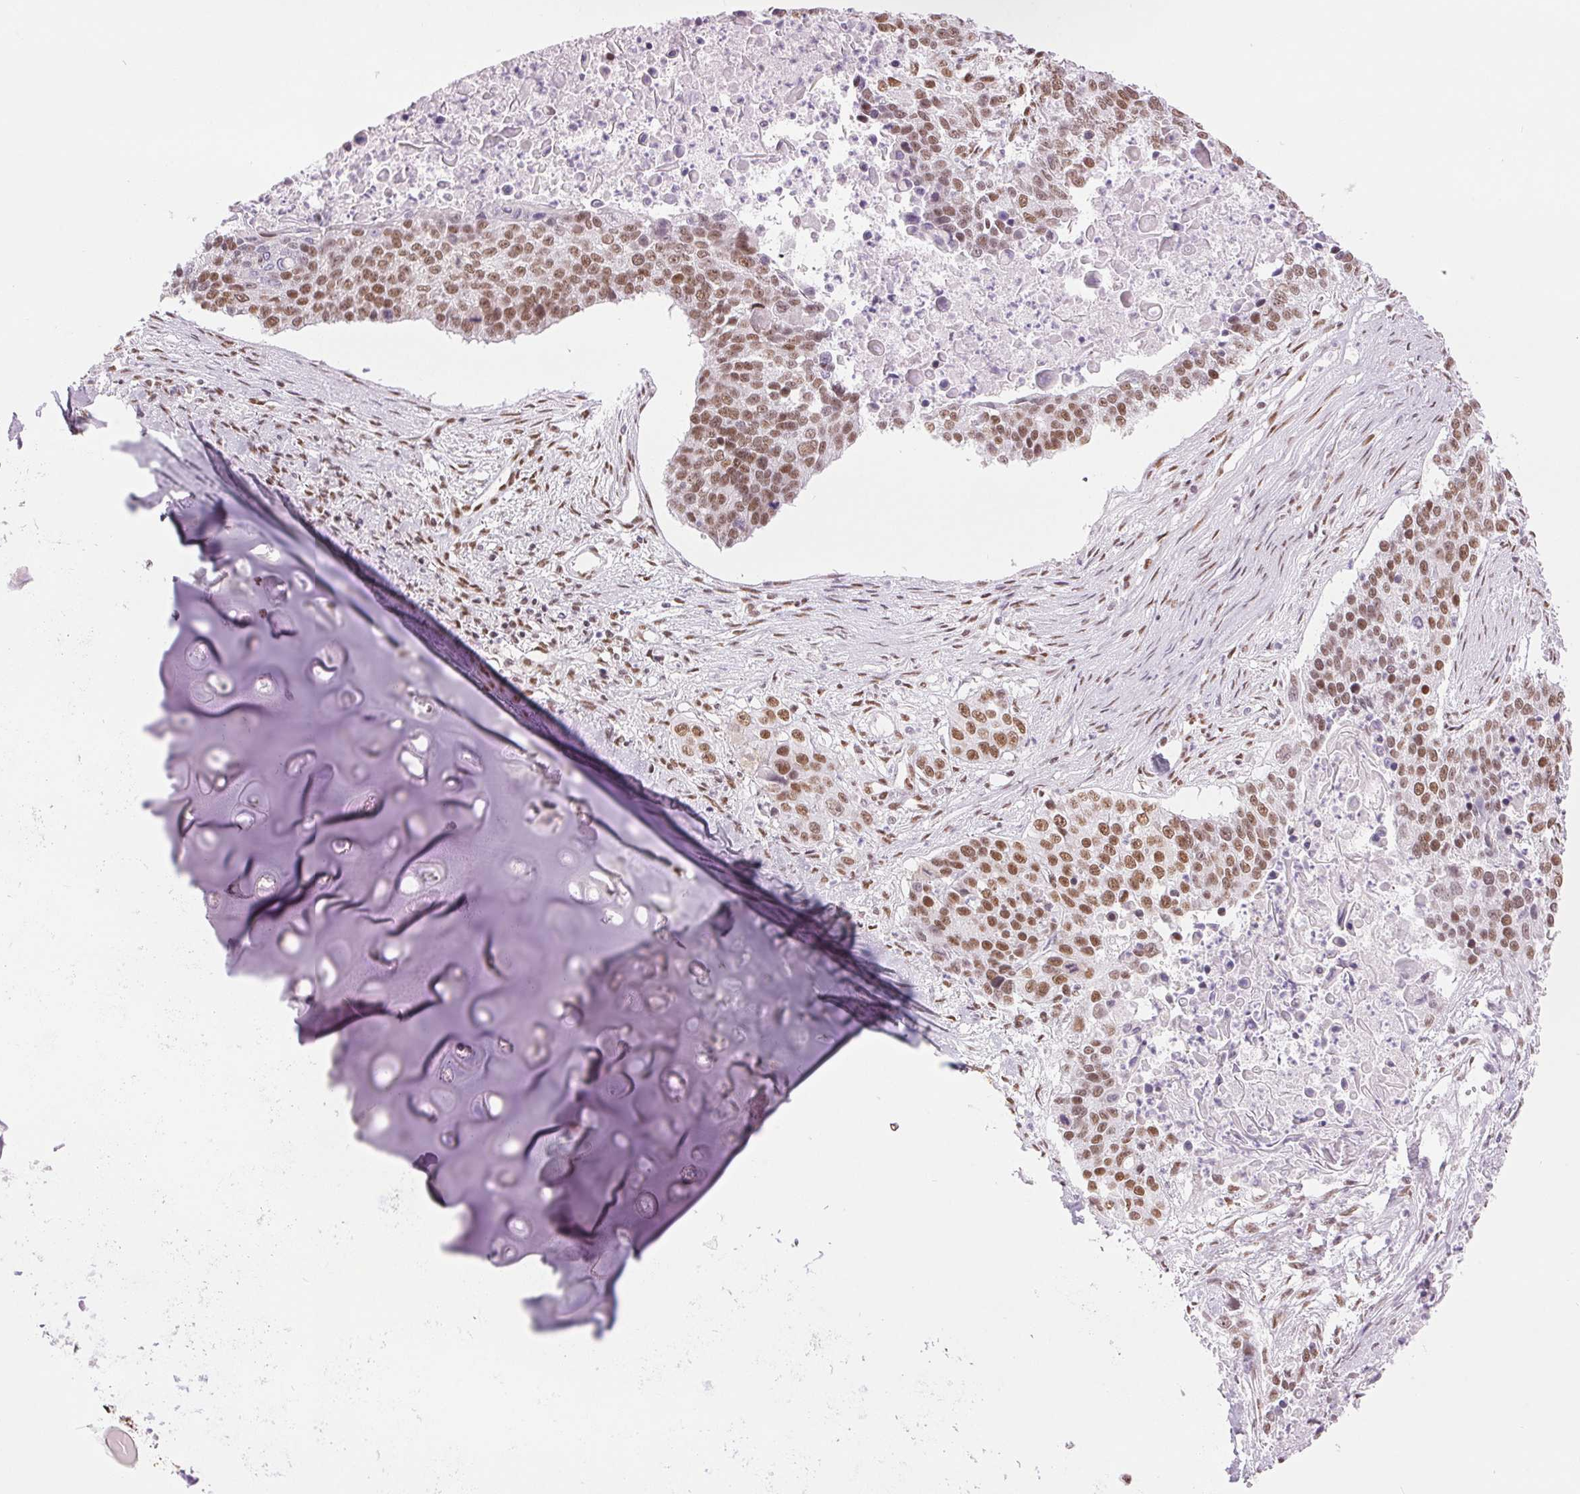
{"staining": {"intensity": "moderate", "quantity": ">75%", "location": "nuclear"}, "tissue": "lung cancer", "cell_type": "Tumor cells", "image_type": "cancer", "snomed": [{"axis": "morphology", "description": "Squamous cell carcinoma, NOS"}, {"axis": "morphology", "description": "Squamous cell carcinoma, metastatic, NOS"}, {"axis": "topography", "description": "Lung"}, {"axis": "topography", "description": "Pleura, NOS"}], "caption": "Lung squamous cell carcinoma stained with a protein marker reveals moderate staining in tumor cells.", "gene": "ZFR2", "patient": {"sex": "male", "age": 72}}